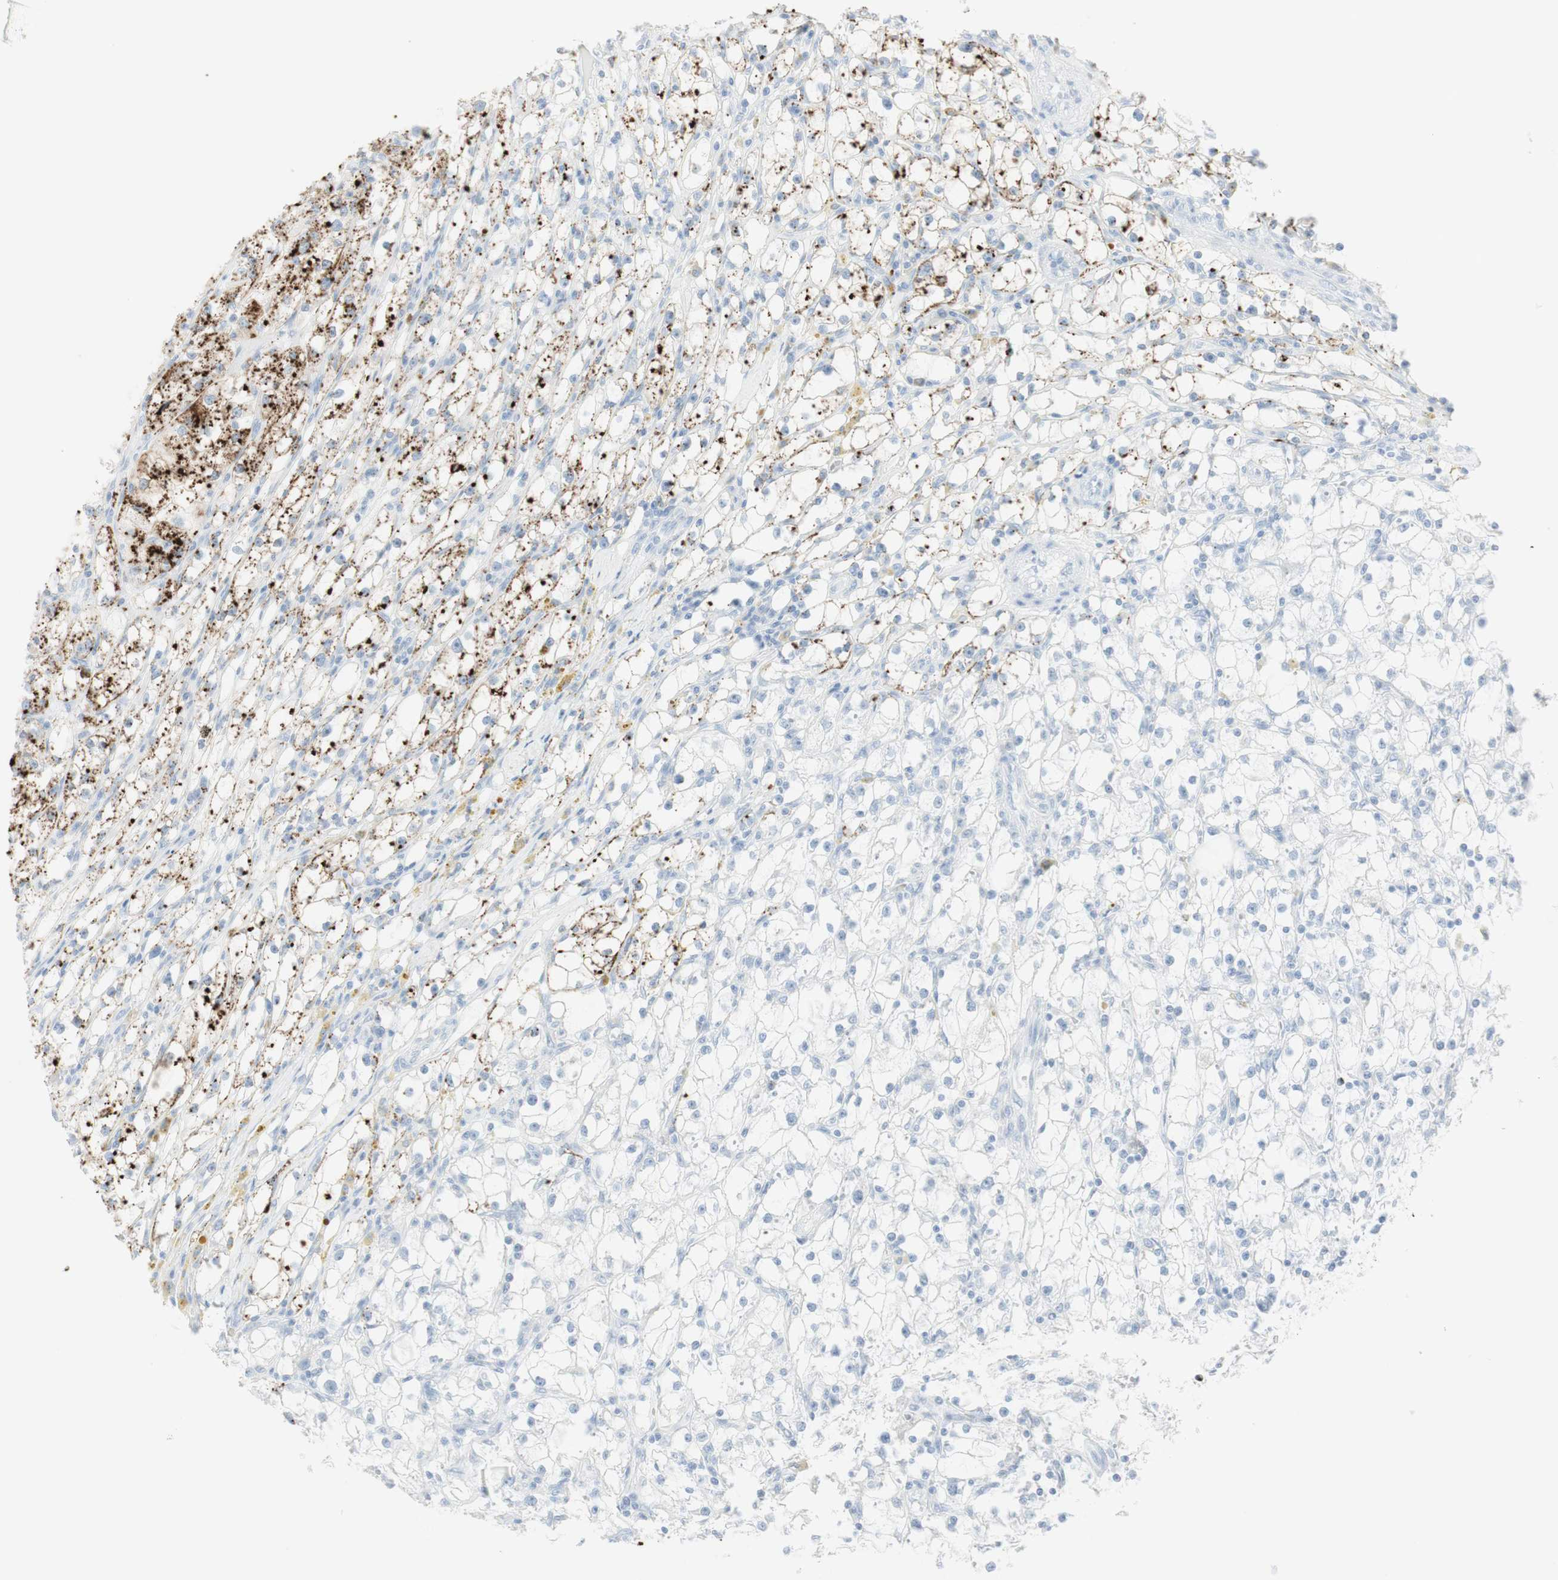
{"staining": {"intensity": "strong", "quantity": "<25%", "location": "cytoplasmic/membranous"}, "tissue": "renal cancer", "cell_type": "Tumor cells", "image_type": "cancer", "snomed": [{"axis": "morphology", "description": "Adenocarcinoma, NOS"}, {"axis": "topography", "description": "Kidney"}], "caption": "Adenocarcinoma (renal) stained with DAB (3,3'-diaminobenzidine) immunohistochemistry shows medium levels of strong cytoplasmic/membranous expression in approximately <25% of tumor cells. The protein is stained brown, and the nuclei are stained in blue (DAB IHC with brightfield microscopy, high magnification).", "gene": "NAPSA", "patient": {"sex": "male", "age": 56}}